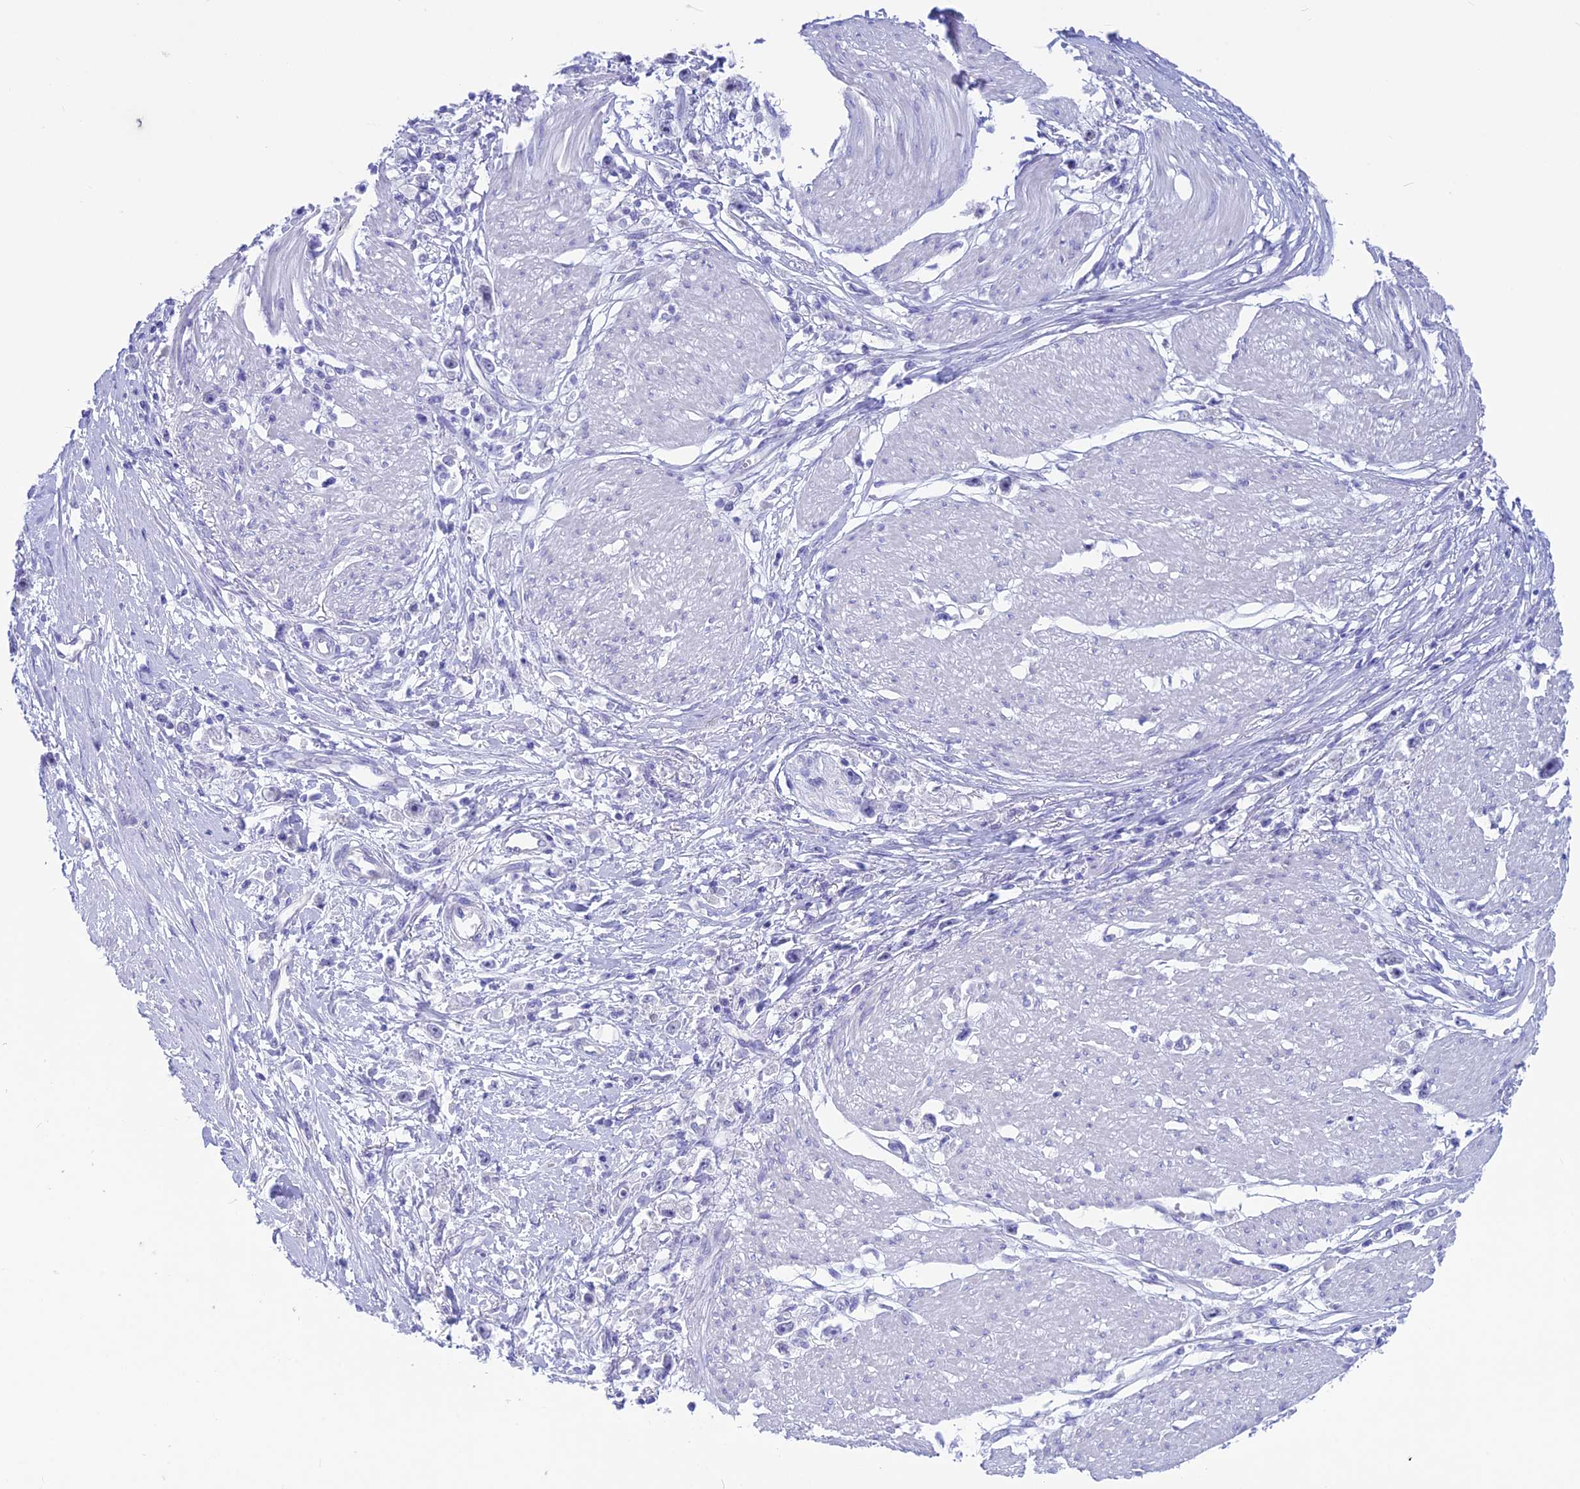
{"staining": {"intensity": "negative", "quantity": "none", "location": "none"}, "tissue": "stomach cancer", "cell_type": "Tumor cells", "image_type": "cancer", "snomed": [{"axis": "morphology", "description": "Adenocarcinoma, NOS"}, {"axis": "topography", "description": "Stomach"}], "caption": "There is no significant expression in tumor cells of stomach adenocarcinoma.", "gene": "SNTN", "patient": {"sex": "female", "age": 59}}